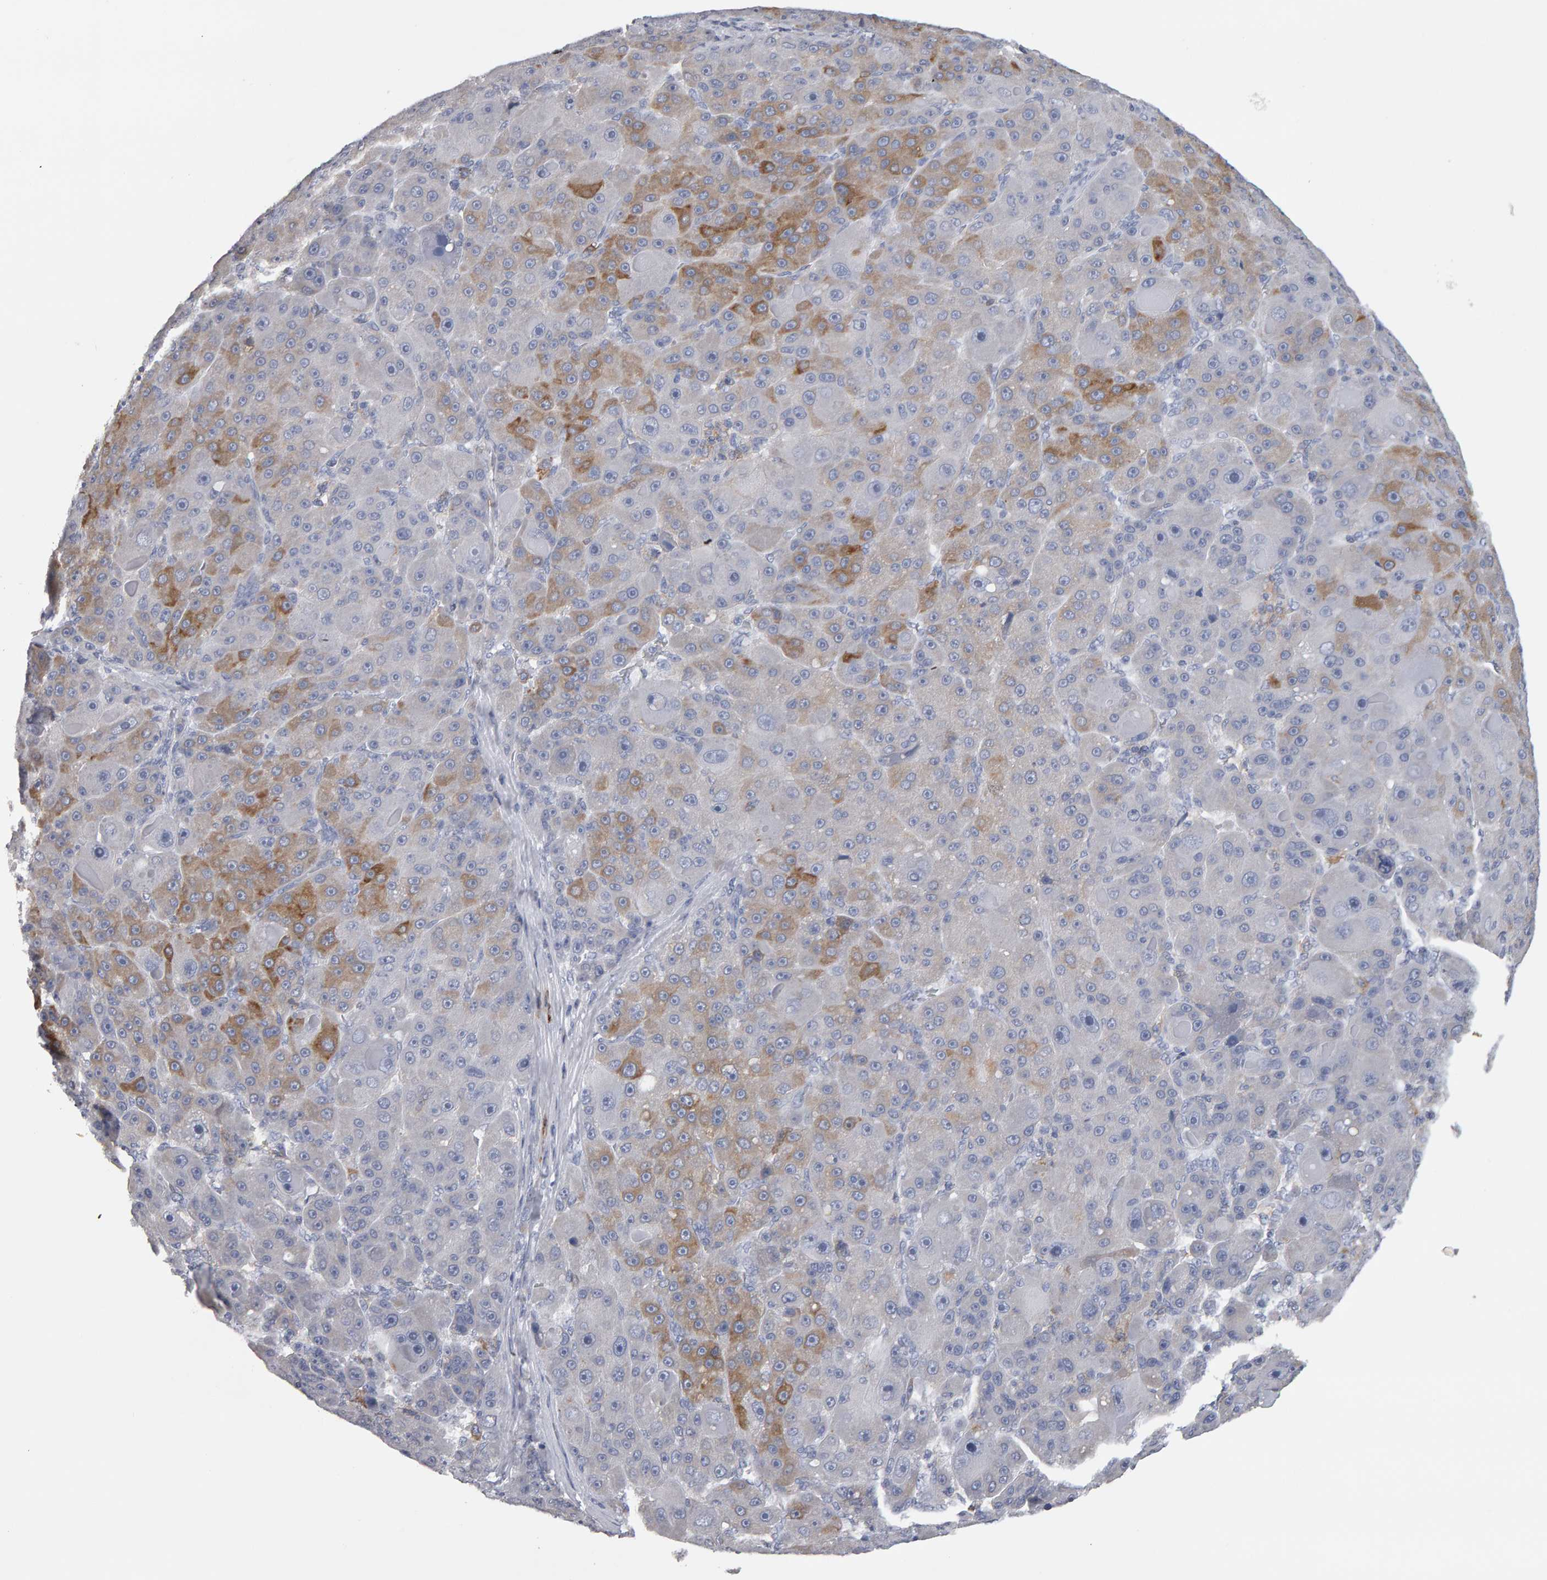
{"staining": {"intensity": "moderate", "quantity": "<25%", "location": "cytoplasmic/membranous"}, "tissue": "liver cancer", "cell_type": "Tumor cells", "image_type": "cancer", "snomed": [{"axis": "morphology", "description": "Carcinoma, Hepatocellular, NOS"}, {"axis": "topography", "description": "Liver"}], "caption": "Protein staining exhibits moderate cytoplasmic/membranous positivity in approximately <25% of tumor cells in liver cancer.", "gene": "CD38", "patient": {"sex": "male", "age": 76}}